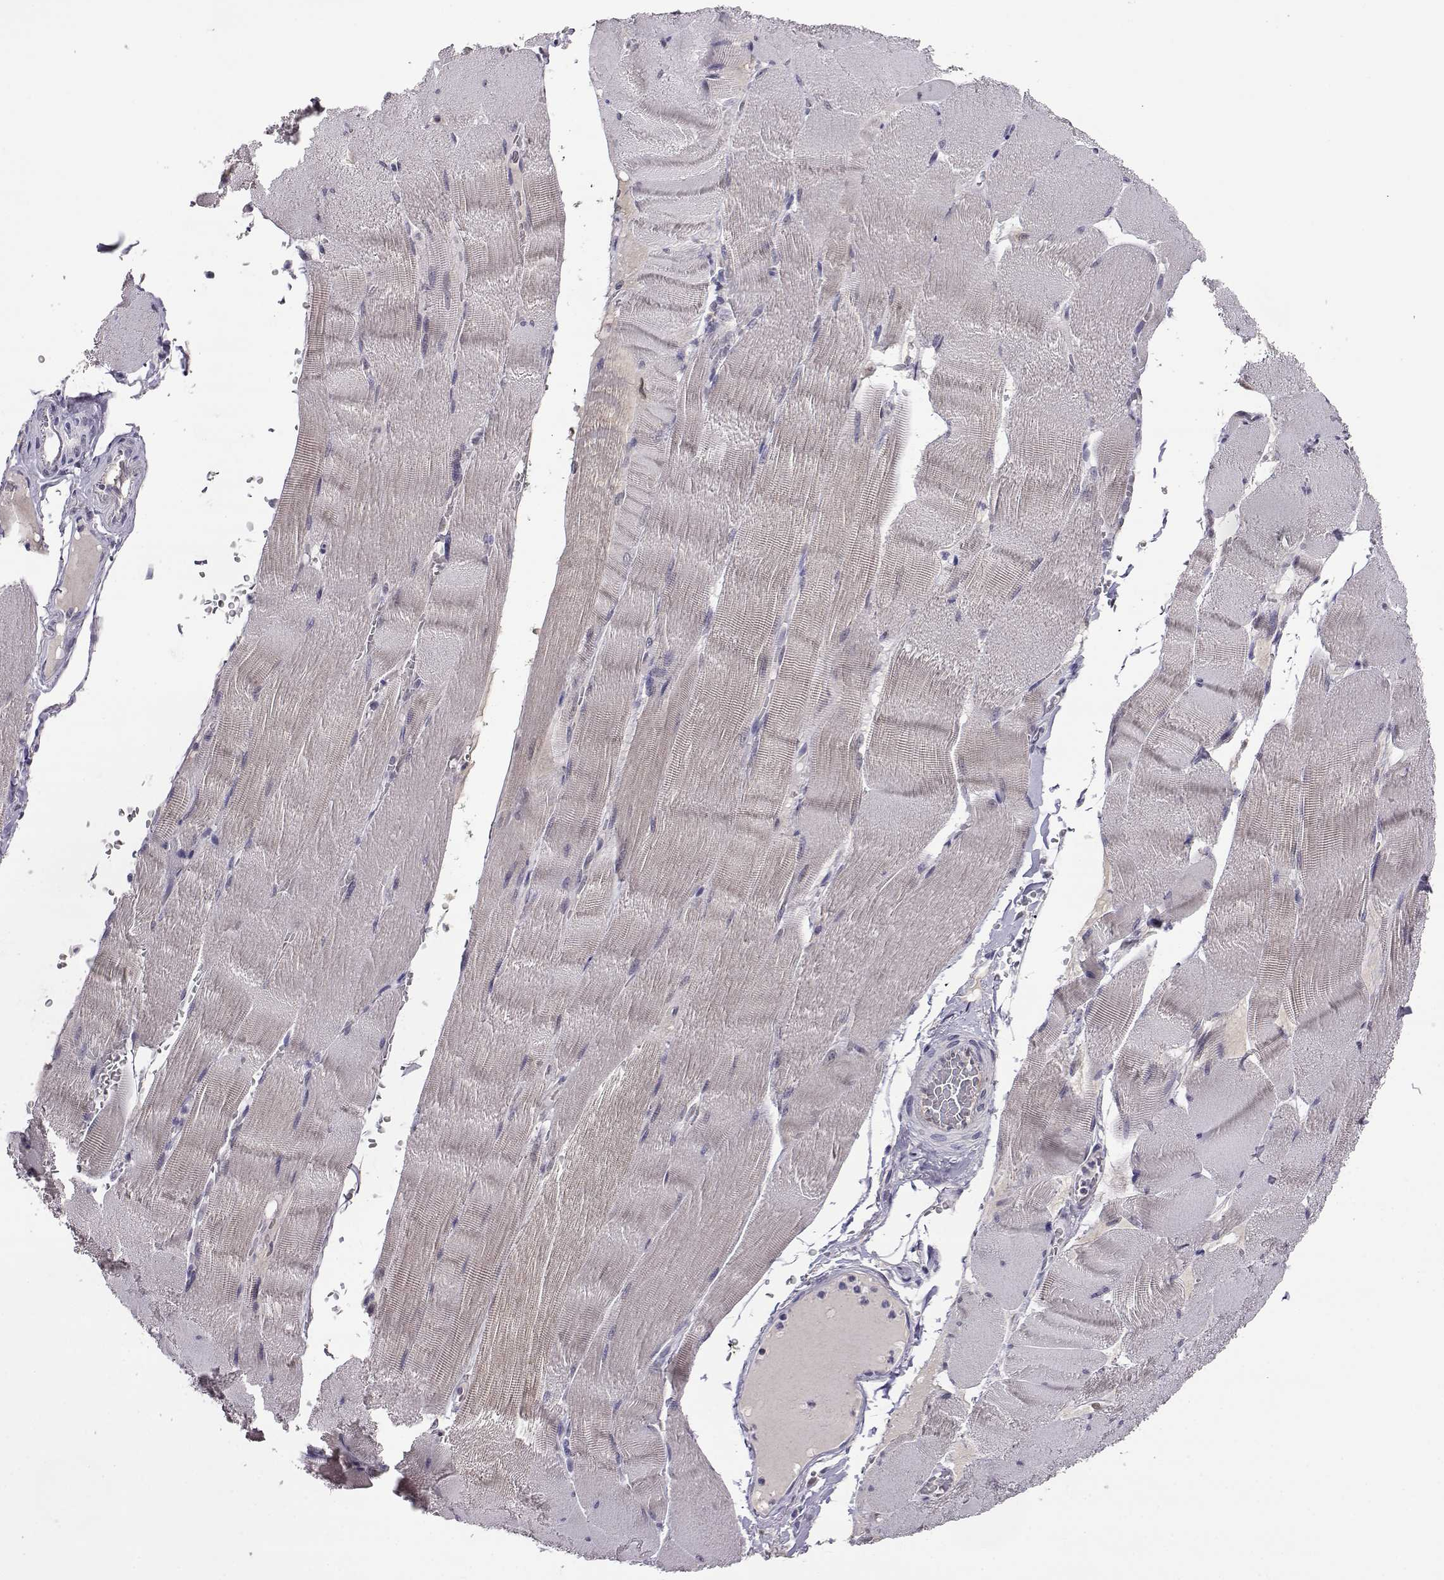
{"staining": {"intensity": "negative", "quantity": "none", "location": "none"}, "tissue": "skeletal muscle", "cell_type": "Myocytes", "image_type": "normal", "snomed": [{"axis": "morphology", "description": "Normal tissue, NOS"}, {"axis": "topography", "description": "Skeletal muscle"}], "caption": "The image exhibits no significant expression in myocytes of skeletal muscle.", "gene": "AKR1B1", "patient": {"sex": "male", "age": 56}}